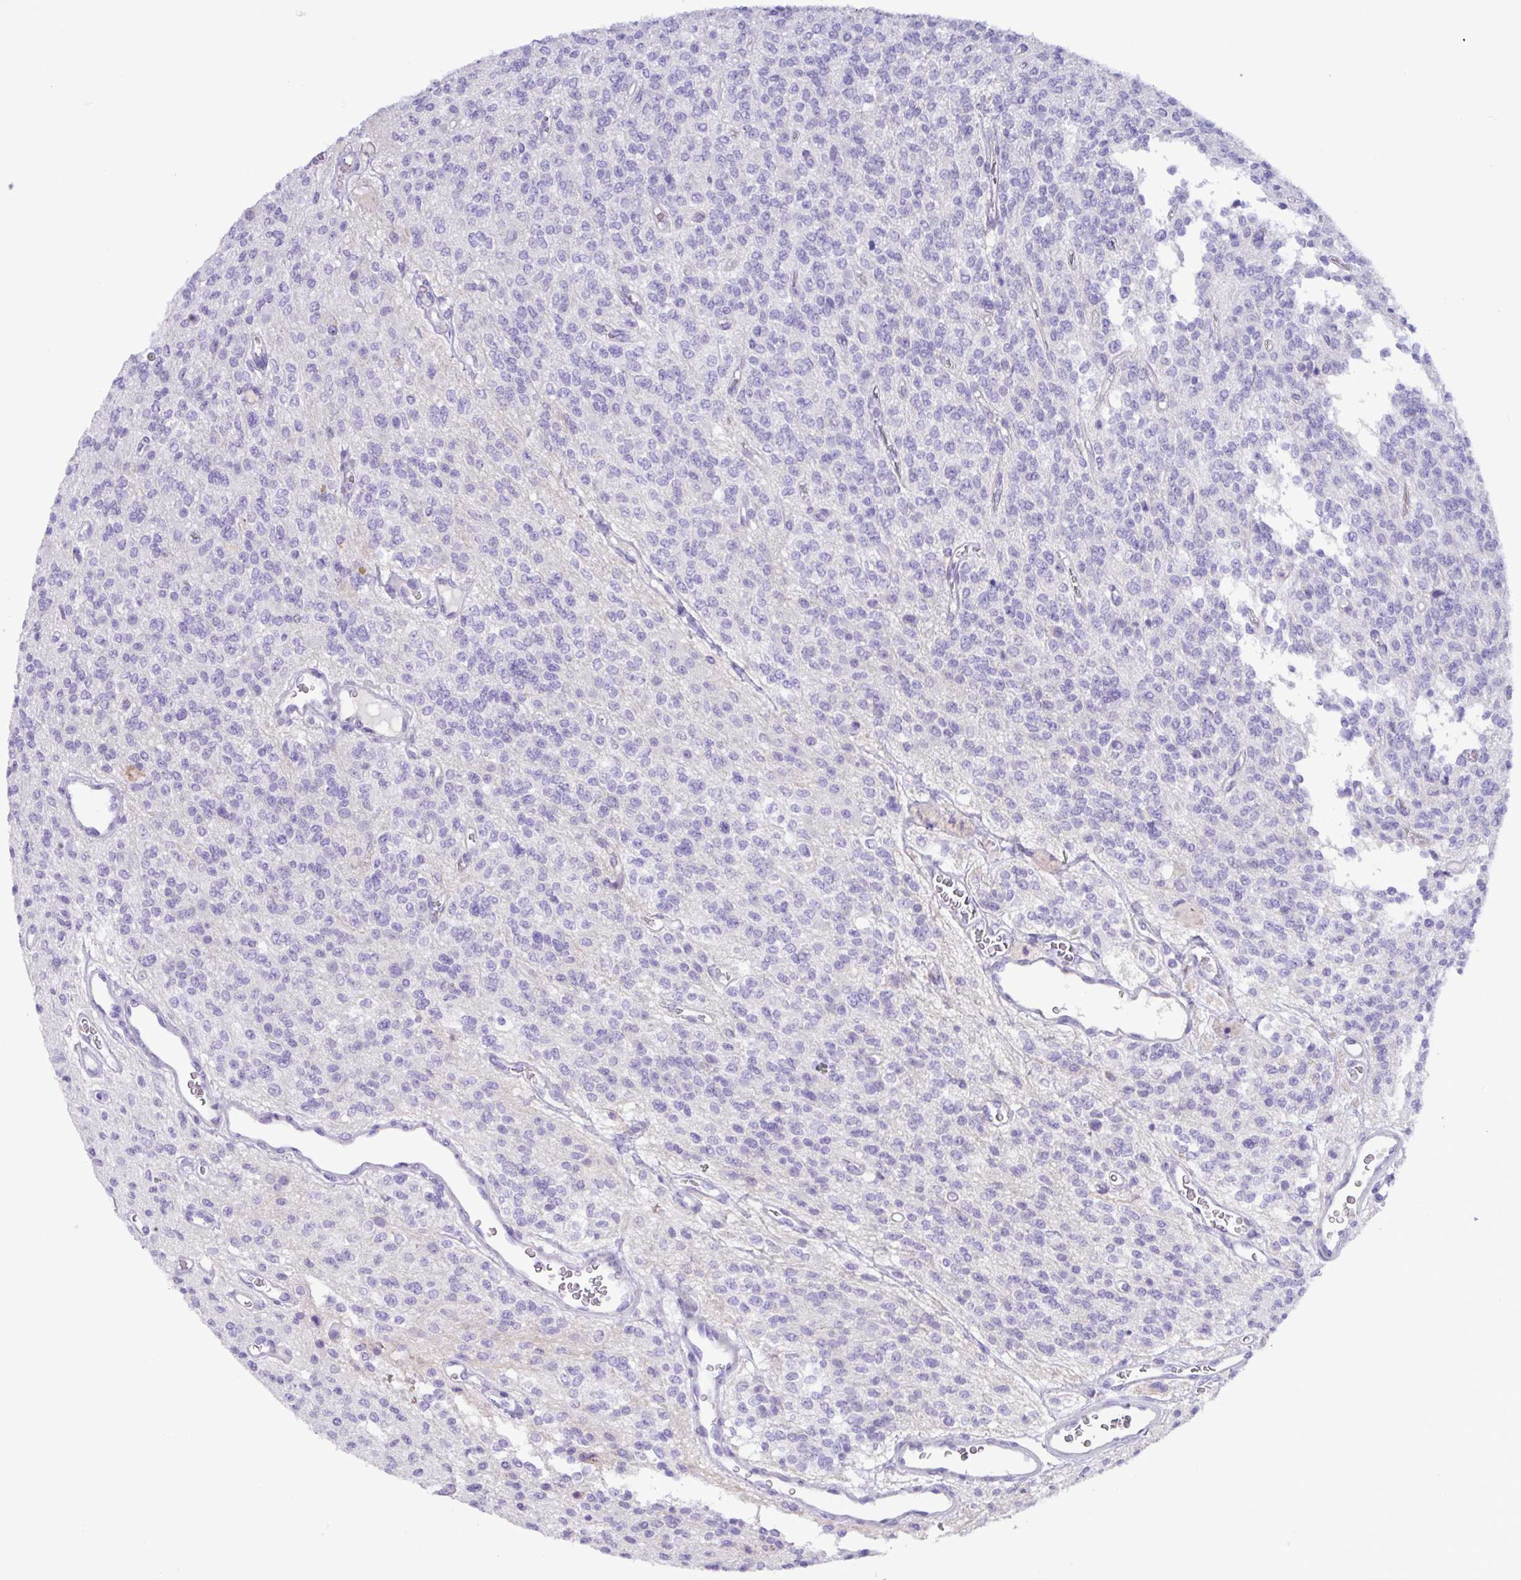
{"staining": {"intensity": "negative", "quantity": "none", "location": "none"}, "tissue": "glioma", "cell_type": "Tumor cells", "image_type": "cancer", "snomed": [{"axis": "morphology", "description": "Glioma, malignant, High grade"}, {"axis": "topography", "description": "Brain"}], "caption": "Immunohistochemistry of malignant high-grade glioma displays no expression in tumor cells. (Immunohistochemistry, brightfield microscopy, high magnification).", "gene": "MRM2", "patient": {"sex": "male", "age": 34}}